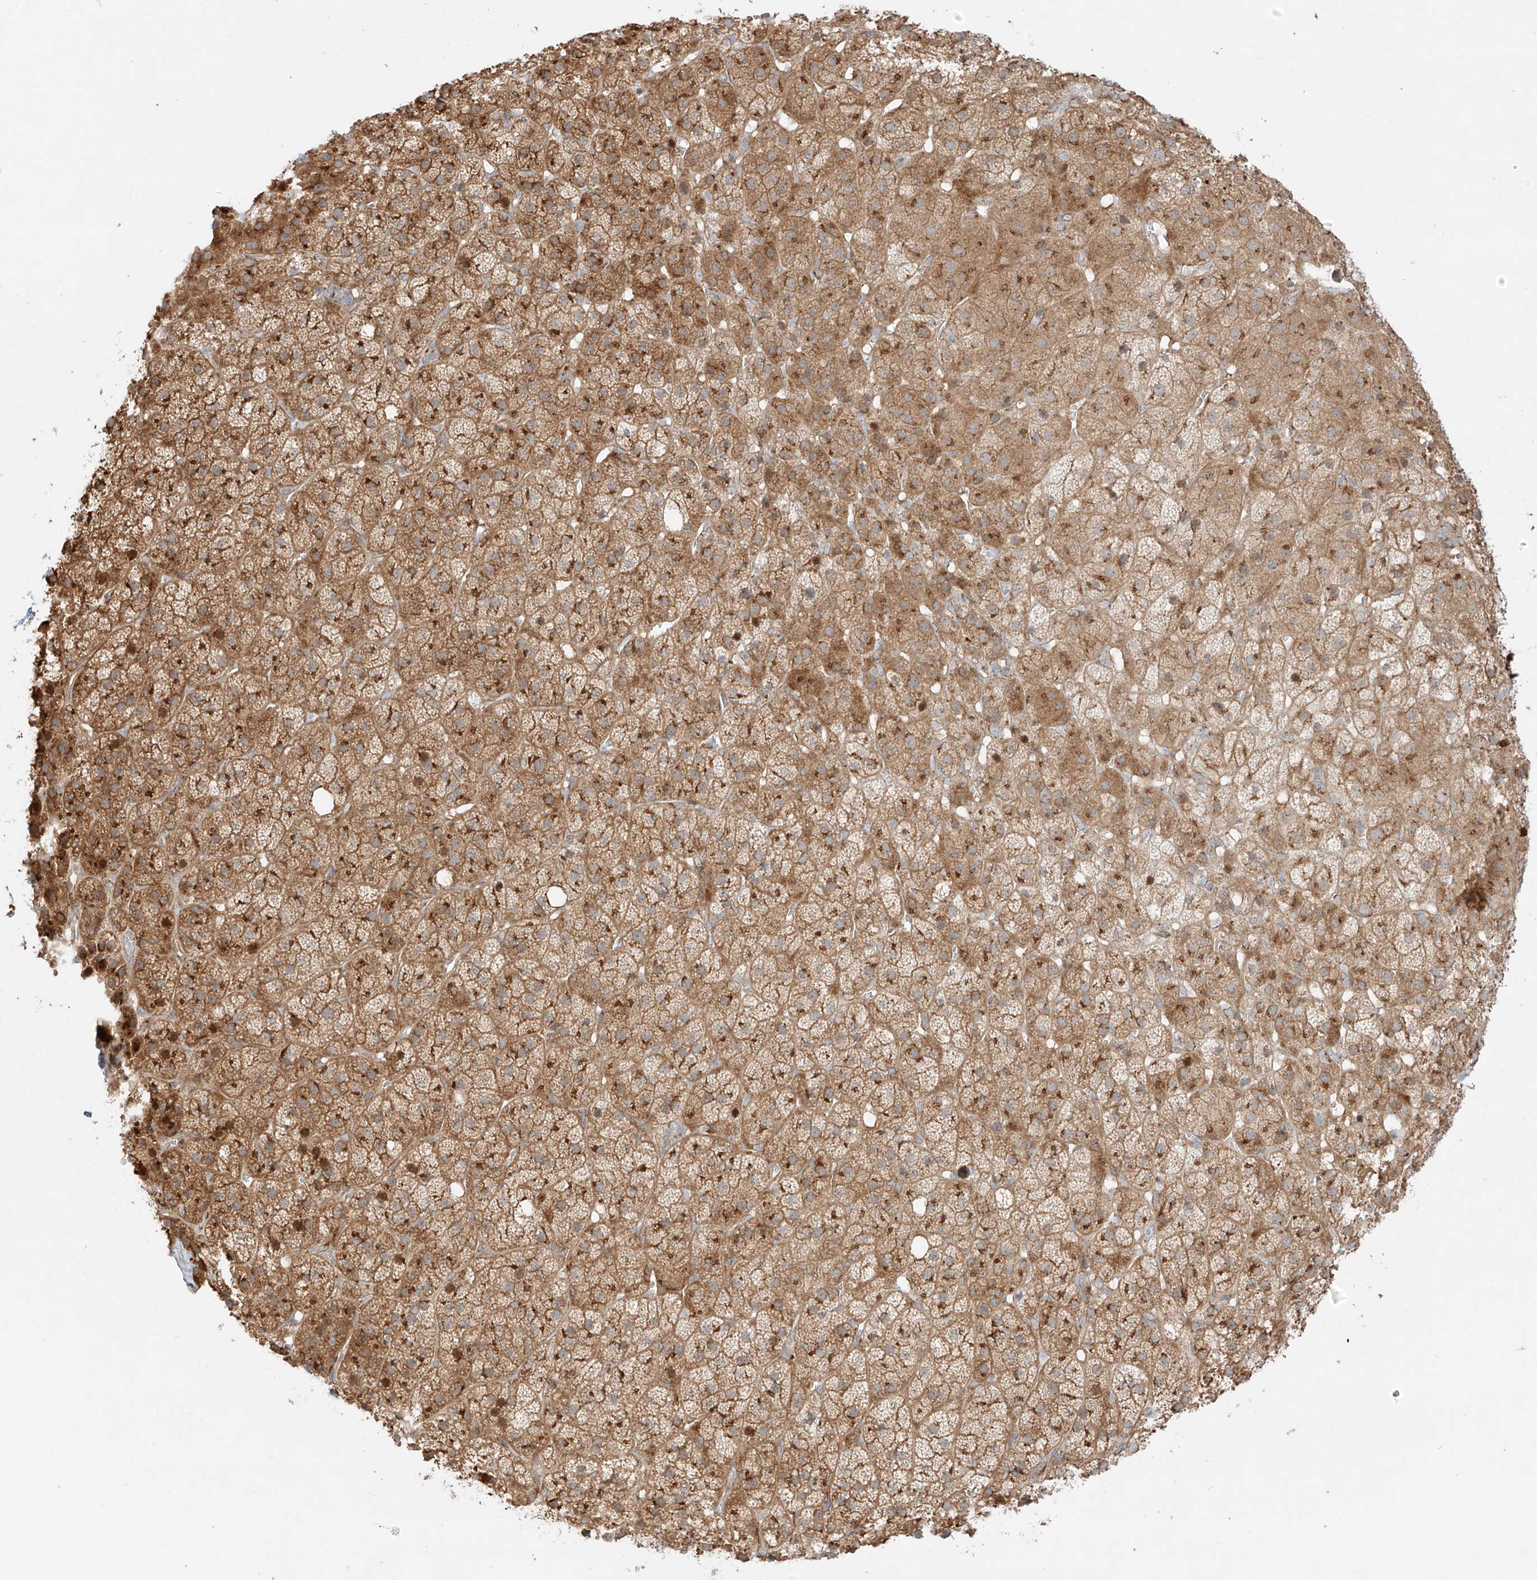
{"staining": {"intensity": "moderate", "quantity": ">75%", "location": "cytoplasmic/membranous"}, "tissue": "adrenal gland", "cell_type": "Glandular cells", "image_type": "normal", "snomed": [{"axis": "morphology", "description": "Normal tissue, NOS"}, {"axis": "topography", "description": "Adrenal gland"}], "caption": "Immunohistochemistry (DAB (3,3'-diaminobenzidine)) staining of normal human adrenal gland reveals moderate cytoplasmic/membranous protein staining in approximately >75% of glandular cells.", "gene": "ZNF287", "patient": {"sex": "female", "age": 57}}